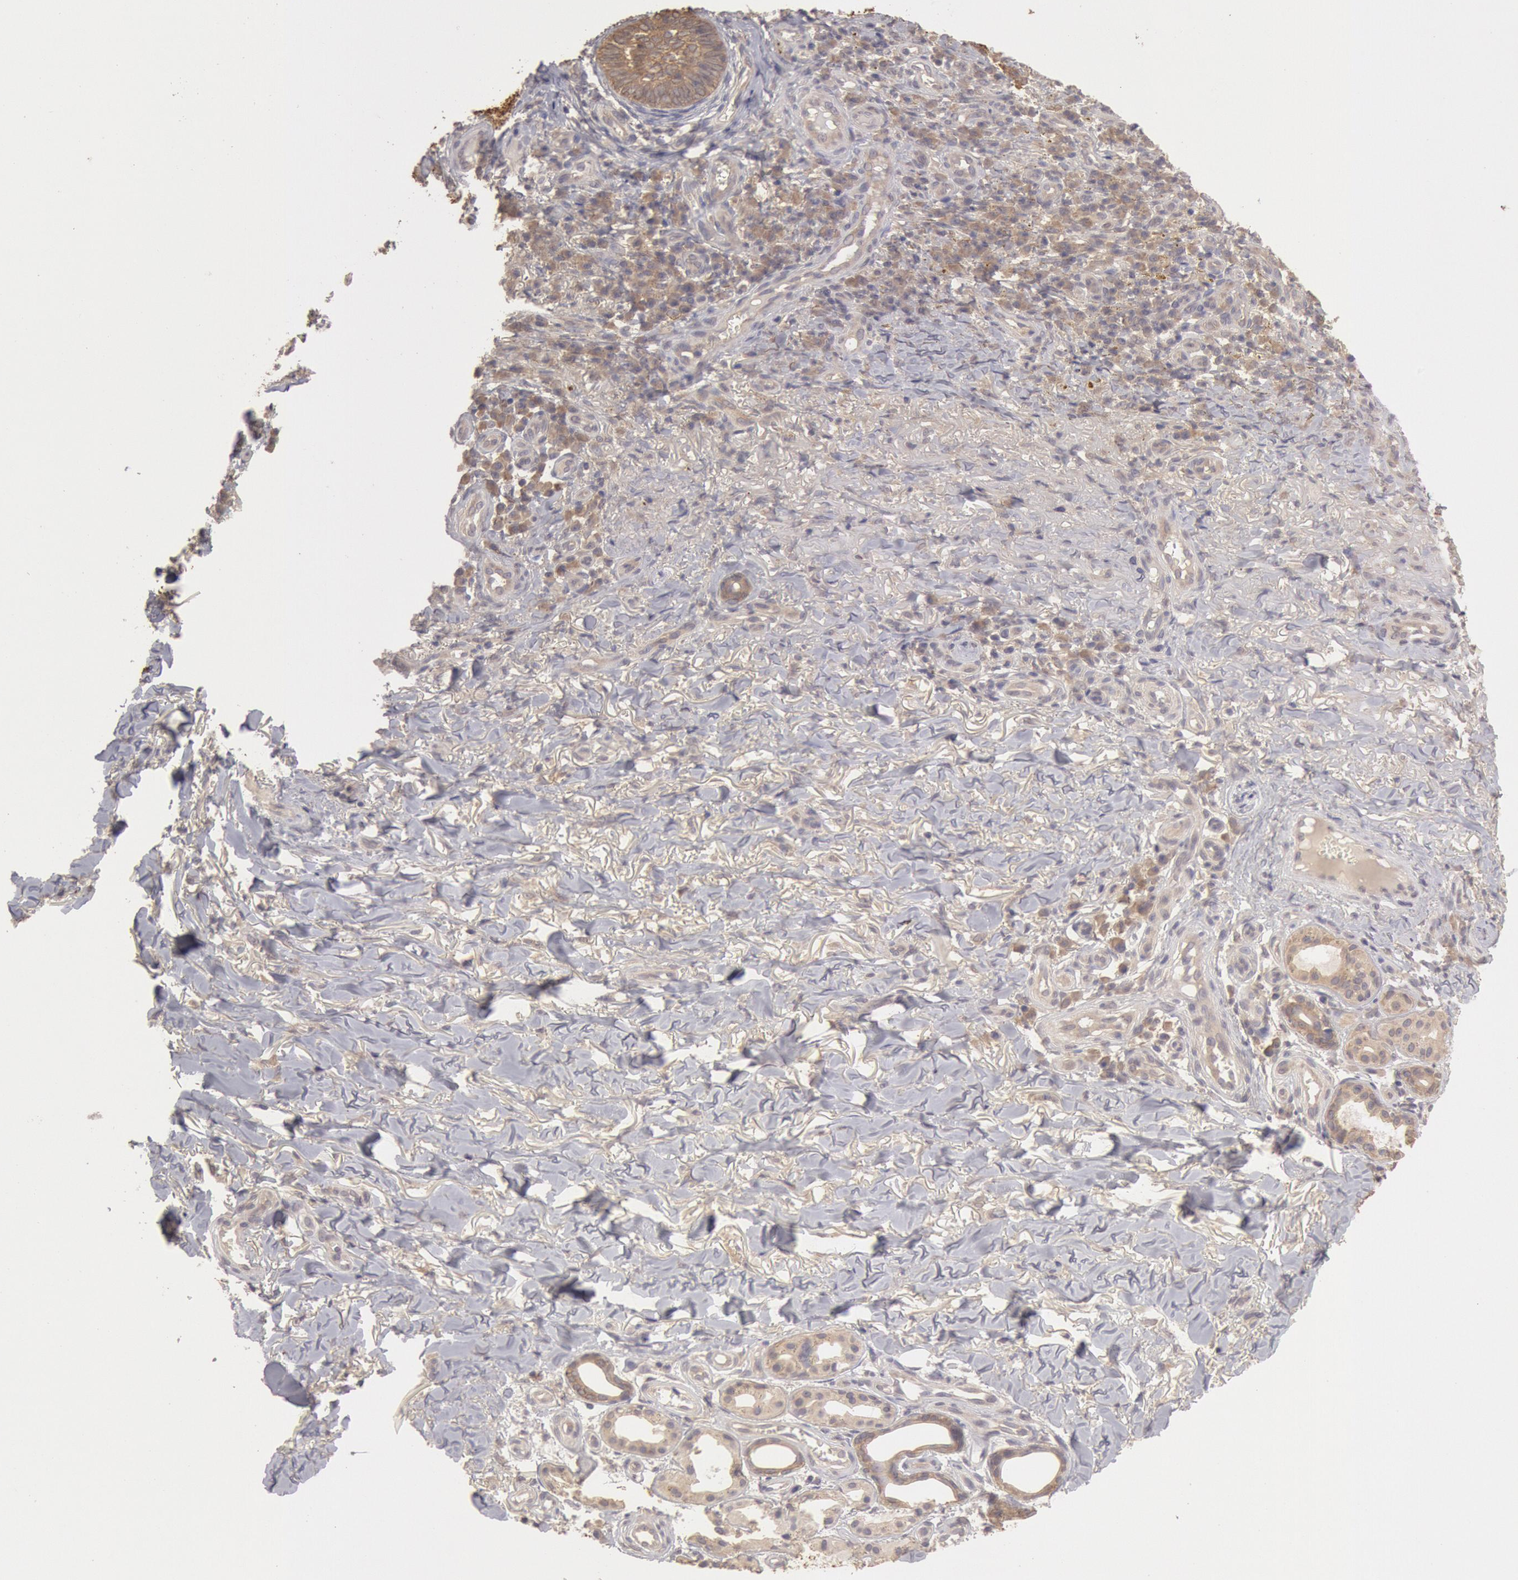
{"staining": {"intensity": "weak", "quantity": "25%-75%", "location": "cytoplasmic/membranous"}, "tissue": "skin cancer", "cell_type": "Tumor cells", "image_type": "cancer", "snomed": [{"axis": "morphology", "description": "Basal cell carcinoma"}, {"axis": "topography", "description": "Skin"}], "caption": "Immunohistochemistry (DAB (3,3'-diaminobenzidine)) staining of human skin cancer (basal cell carcinoma) shows weak cytoplasmic/membranous protein expression in approximately 25%-75% of tumor cells.", "gene": "ZFP36L1", "patient": {"sex": "male", "age": 81}}